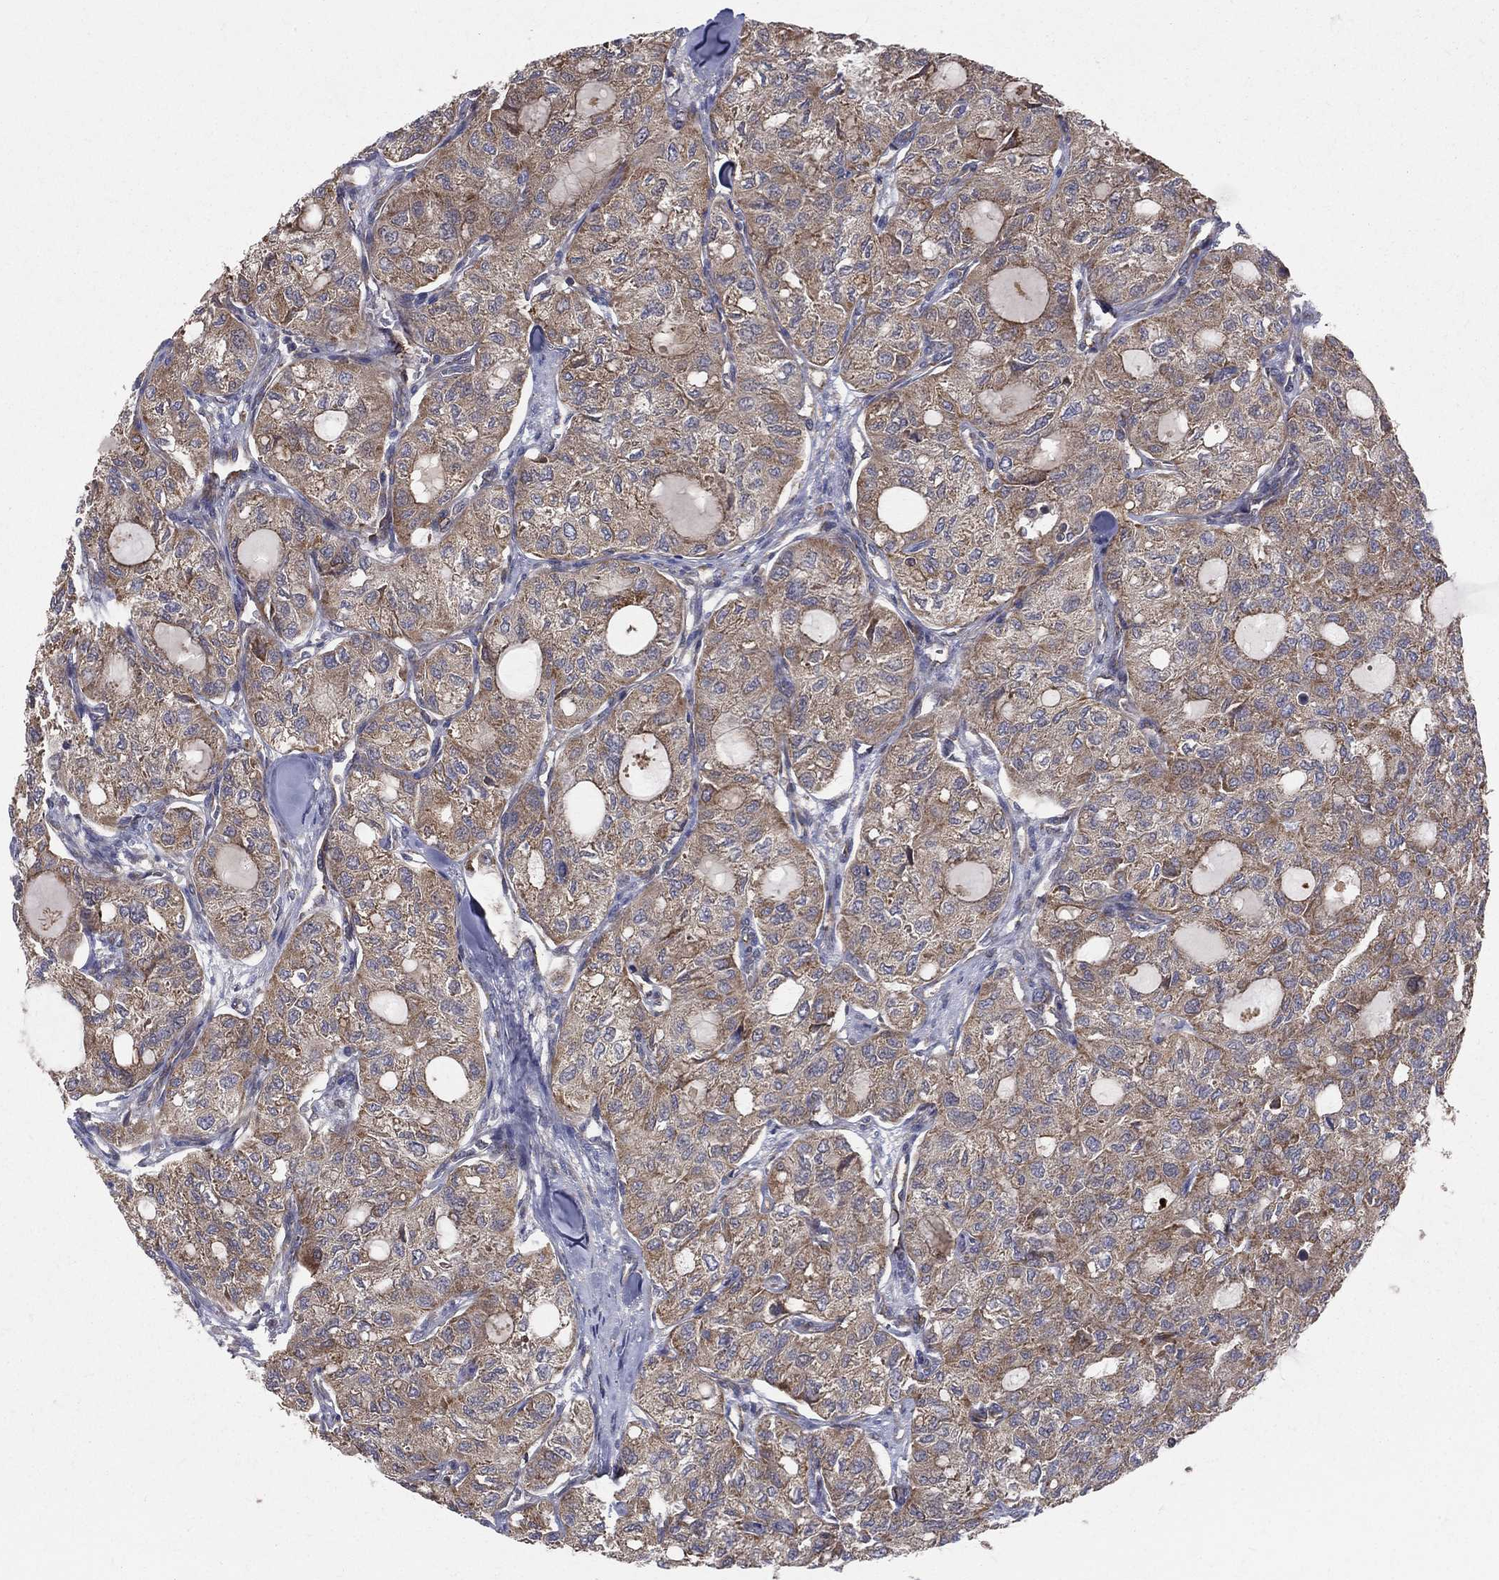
{"staining": {"intensity": "weak", "quantity": ">75%", "location": "cytoplasmic/membranous"}, "tissue": "thyroid cancer", "cell_type": "Tumor cells", "image_type": "cancer", "snomed": [{"axis": "morphology", "description": "Follicular adenoma carcinoma, NOS"}, {"axis": "topography", "description": "Thyroid gland"}], "caption": "Human follicular adenoma carcinoma (thyroid) stained with a protein marker shows weak staining in tumor cells.", "gene": "MIX23", "patient": {"sex": "male", "age": 75}}